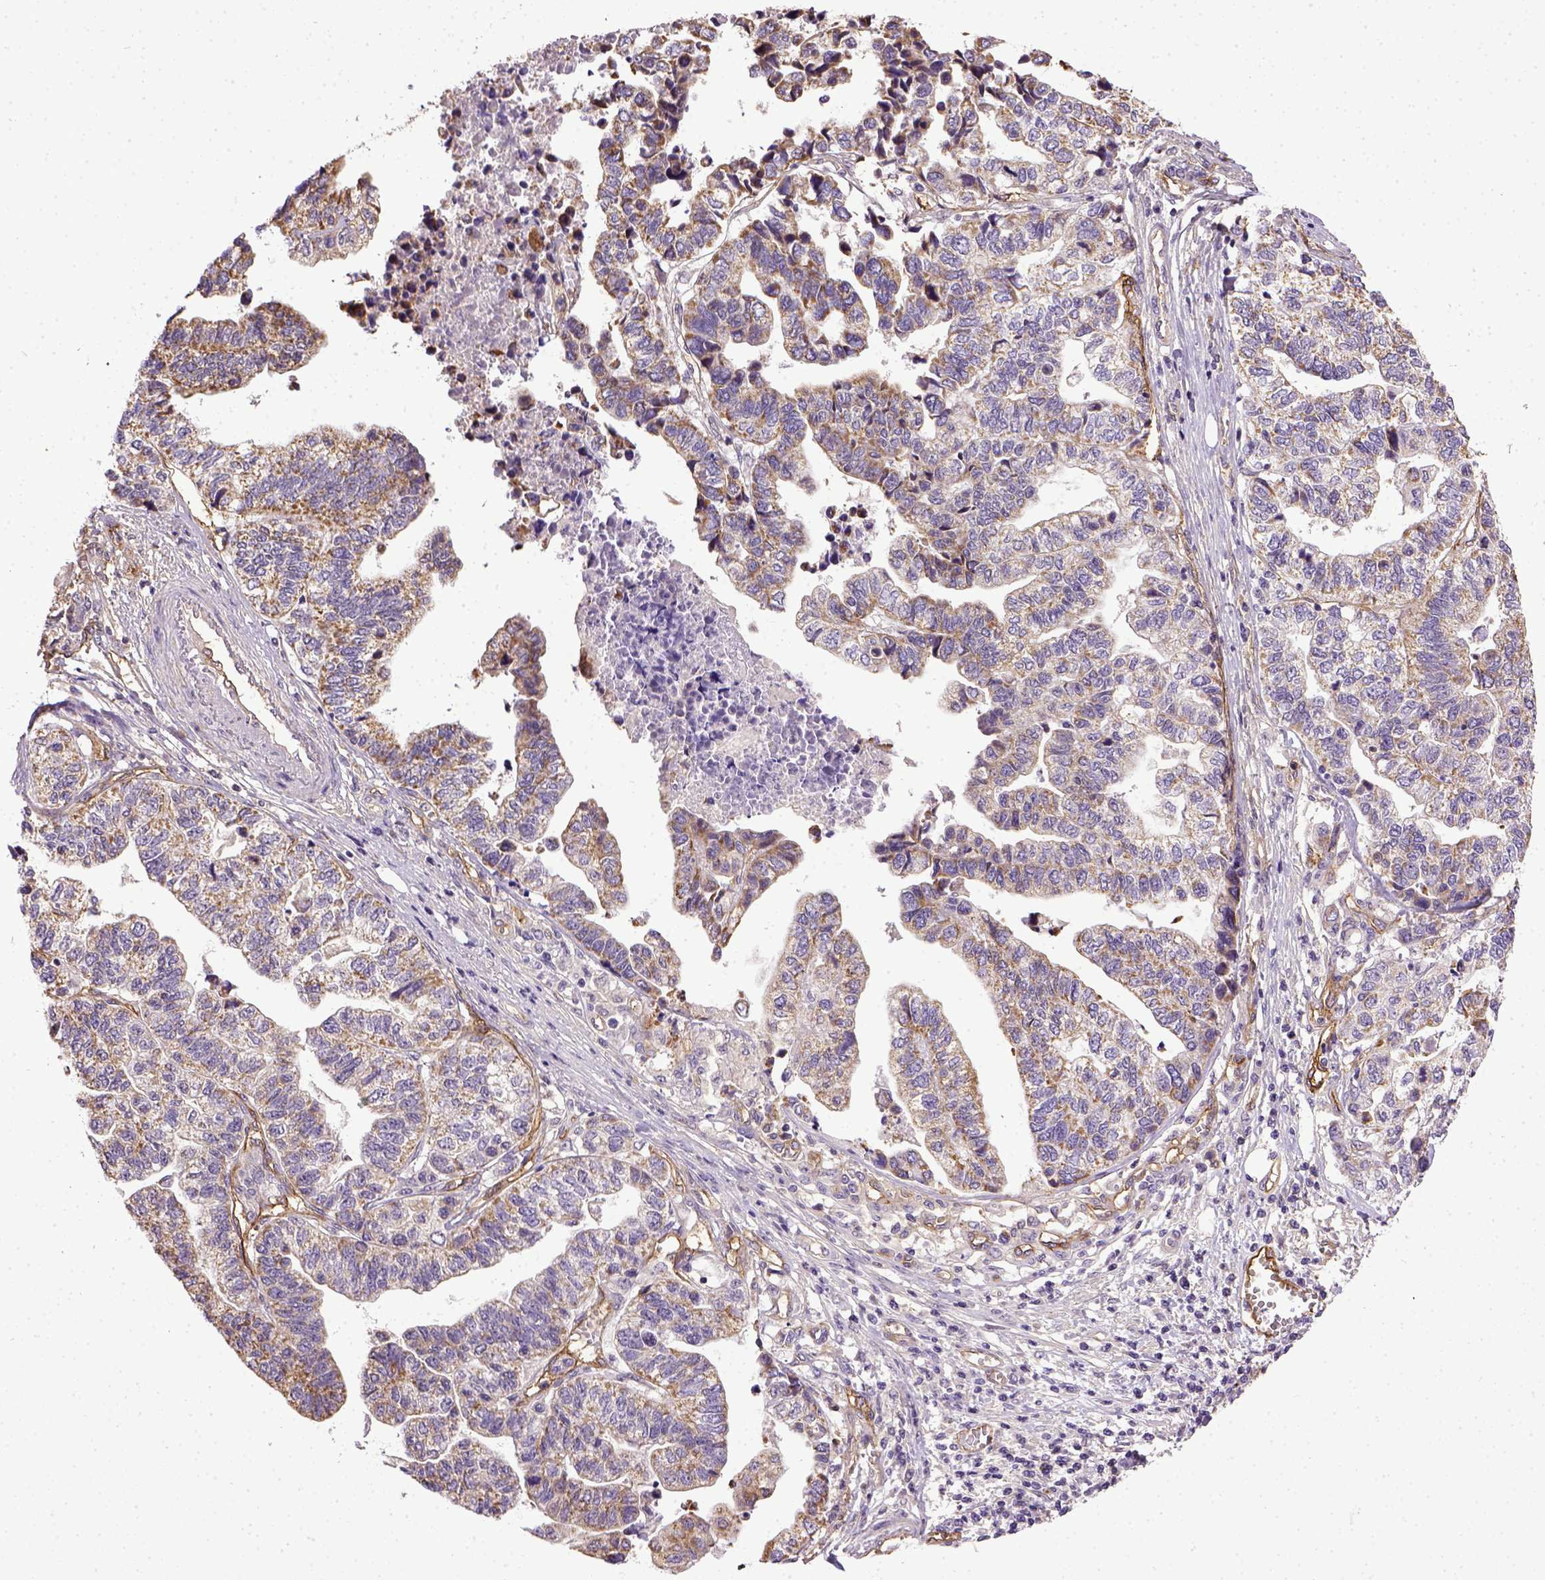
{"staining": {"intensity": "moderate", "quantity": "25%-75%", "location": "cytoplasmic/membranous"}, "tissue": "stomach cancer", "cell_type": "Tumor cells", "image_type": "cancer", "snomed": [{"axis": "morphology", "description": "Adenocarcinoma, NOS"}, {"axis": "topography", "description": "Stomach, upper"}], "caption": "A histopathology image of human stomach cancer stained for a protein demonstrates moderate cytoplasmic/membranous brown staining in tumor cells.", "gene": "ENG", "patient": {"sex": "female", "age": 67}}